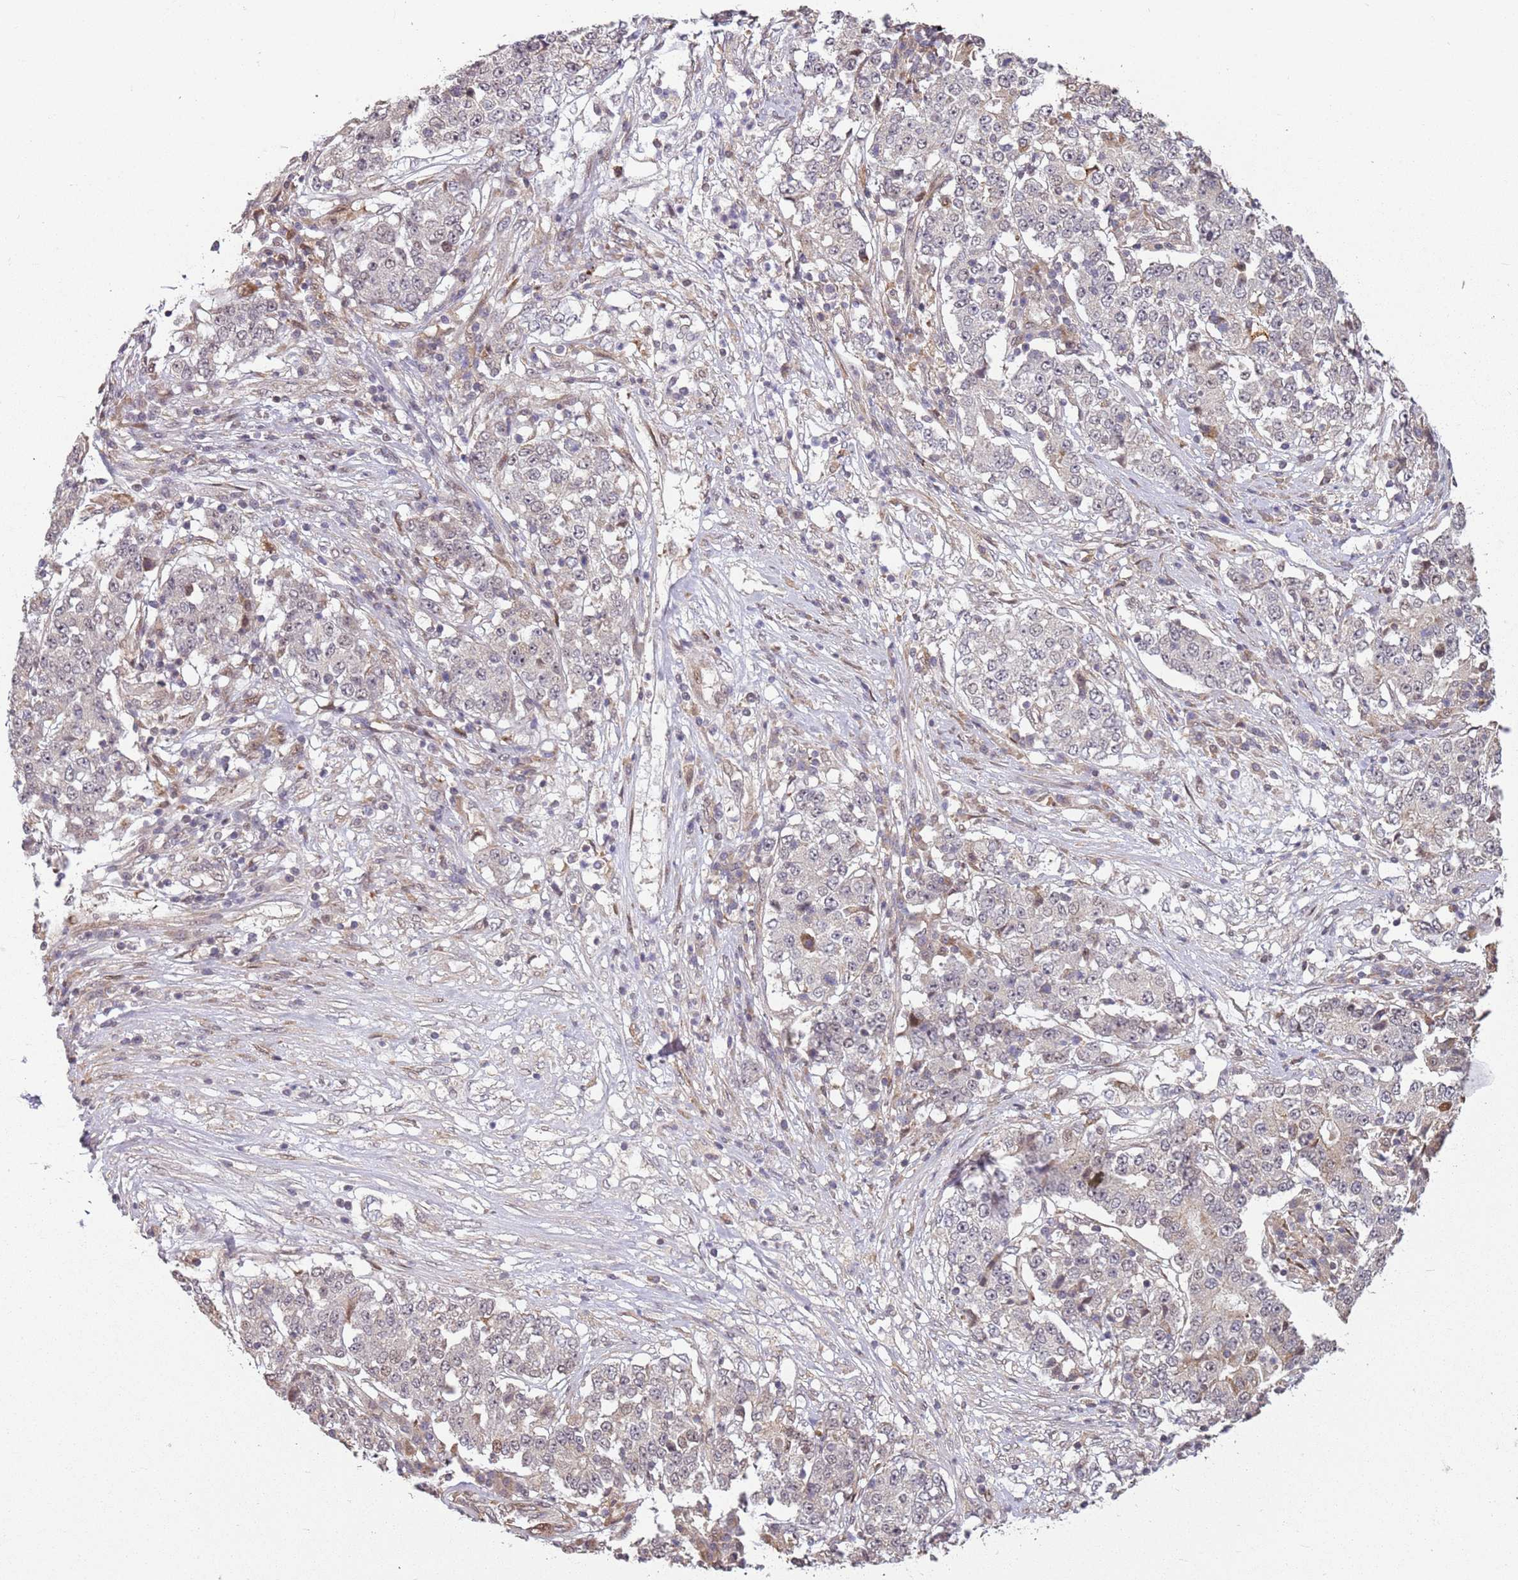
{"staining": {"intensity": "negative", "quantity": "none", "location": "none"}, "tissue": "stomach cancer", "cell_type": "Tumor cells", "image_type": "cancer", "snomed": [{"axis": "morphology", "description": "Adenocarcinoma, NOS"}, {"axis": "topography", "description": "Stomach"}], "caption": "Immunohistochemistry (IHC) image of neoplastic tissue: stomach cancer stained with DAB (3,3'-diaminobenzidine) demonstrates no significant protein expression in tumor cells.", "gene": "CHURC1", "patient": {"sex": "male", "age": 59}}